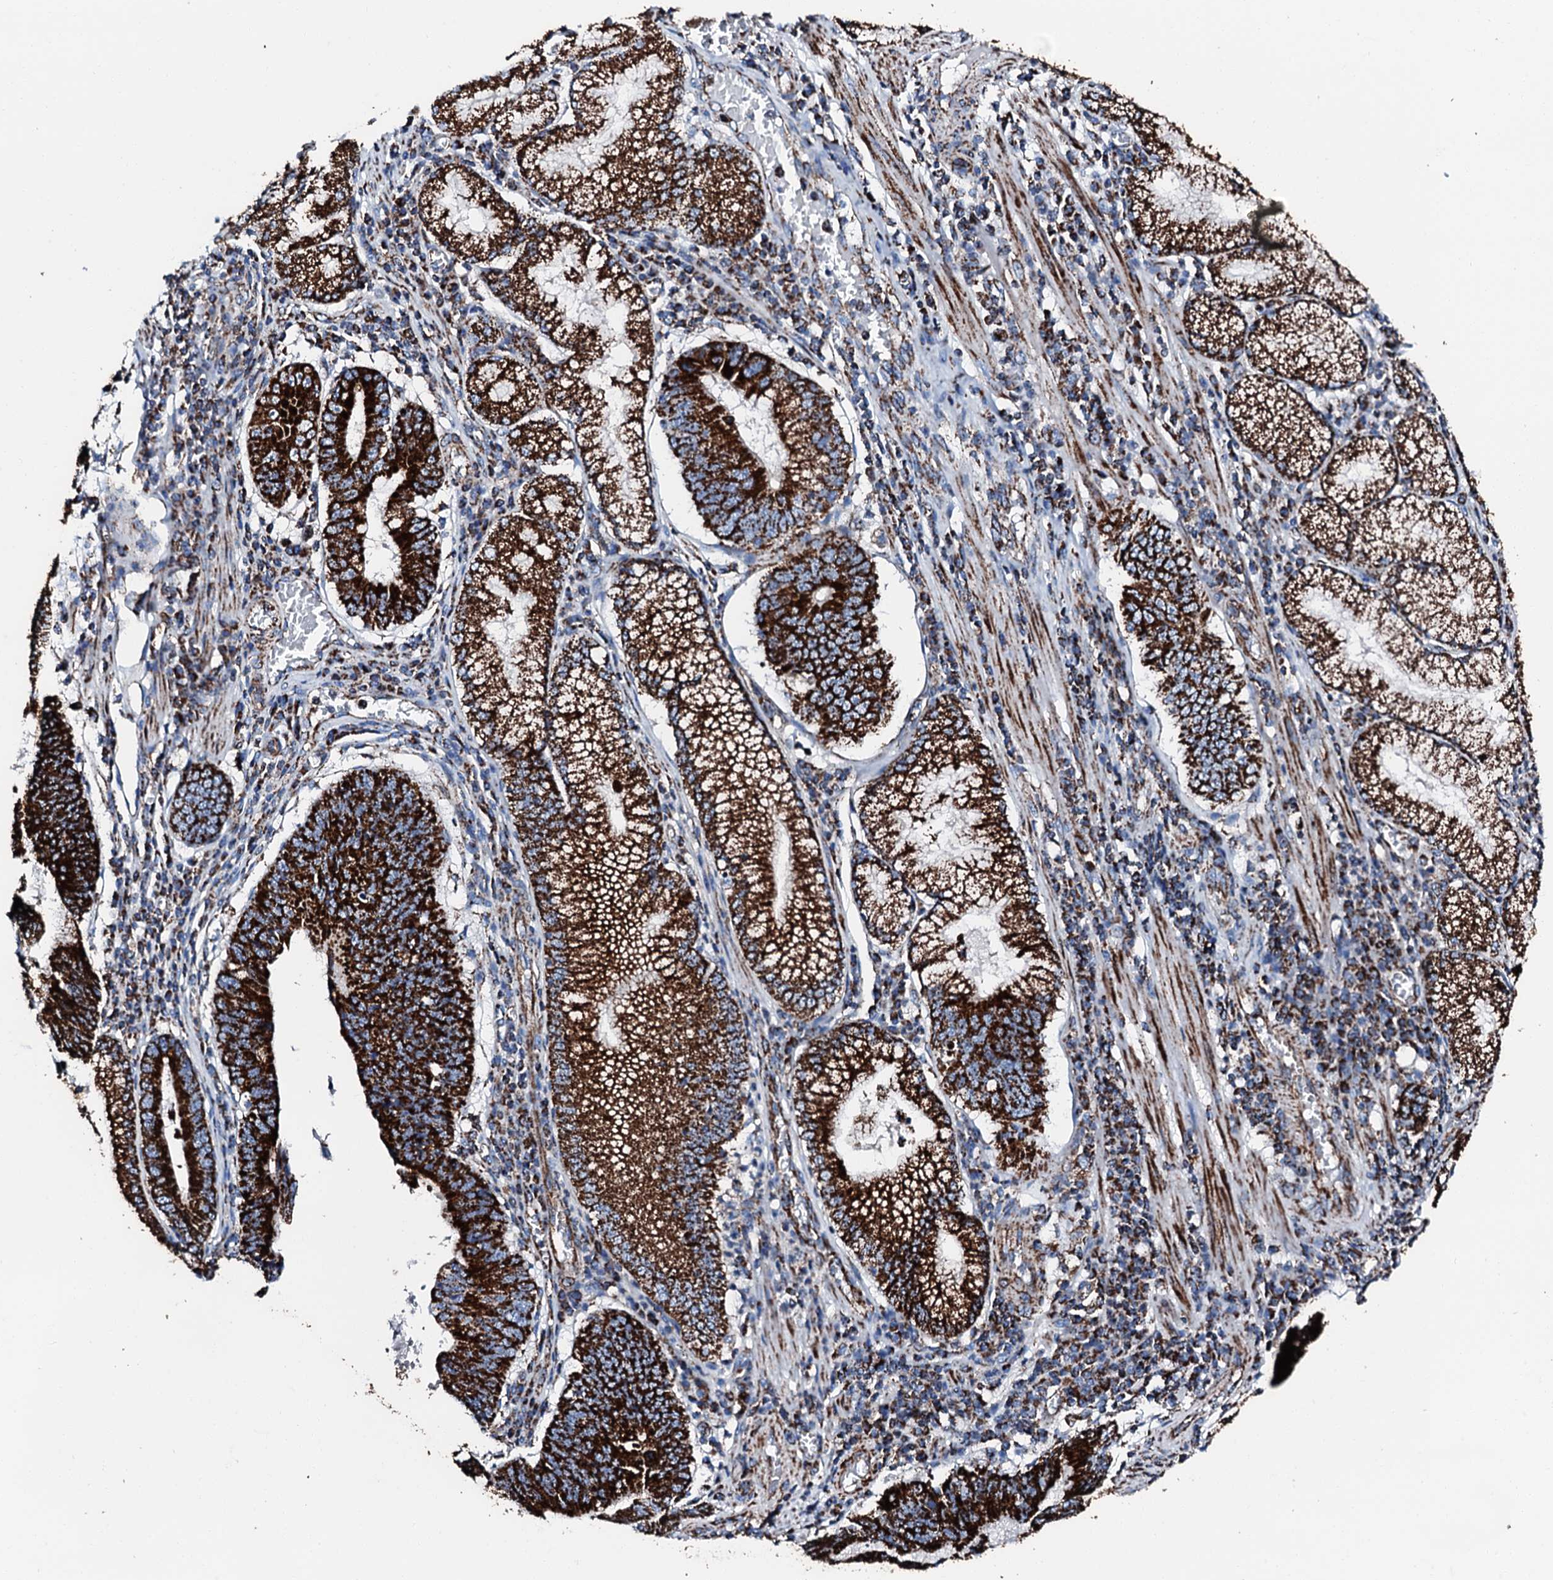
{"staining": {"intensity": "strong", "quantity": ">75%", "location": "cytoplasmic/membranous"}, "tissue": "stomach cancer", "cell_type": "Tumor cells", "image_type": "cancer", "snomed": [{"axis": "morphology", "description": "Adenocarcinoma, NOS"}, {"axis": "topography", "description": "Stomach"}], "caption": "Protein expression by immunohistochemistry displays strong cytoplasmic/membranous positivity in approximately >75% of tumor cells in adenocarcinoma (stomach).", "gene": "HADH", "patient": {"sex": "male", "age": 59}}